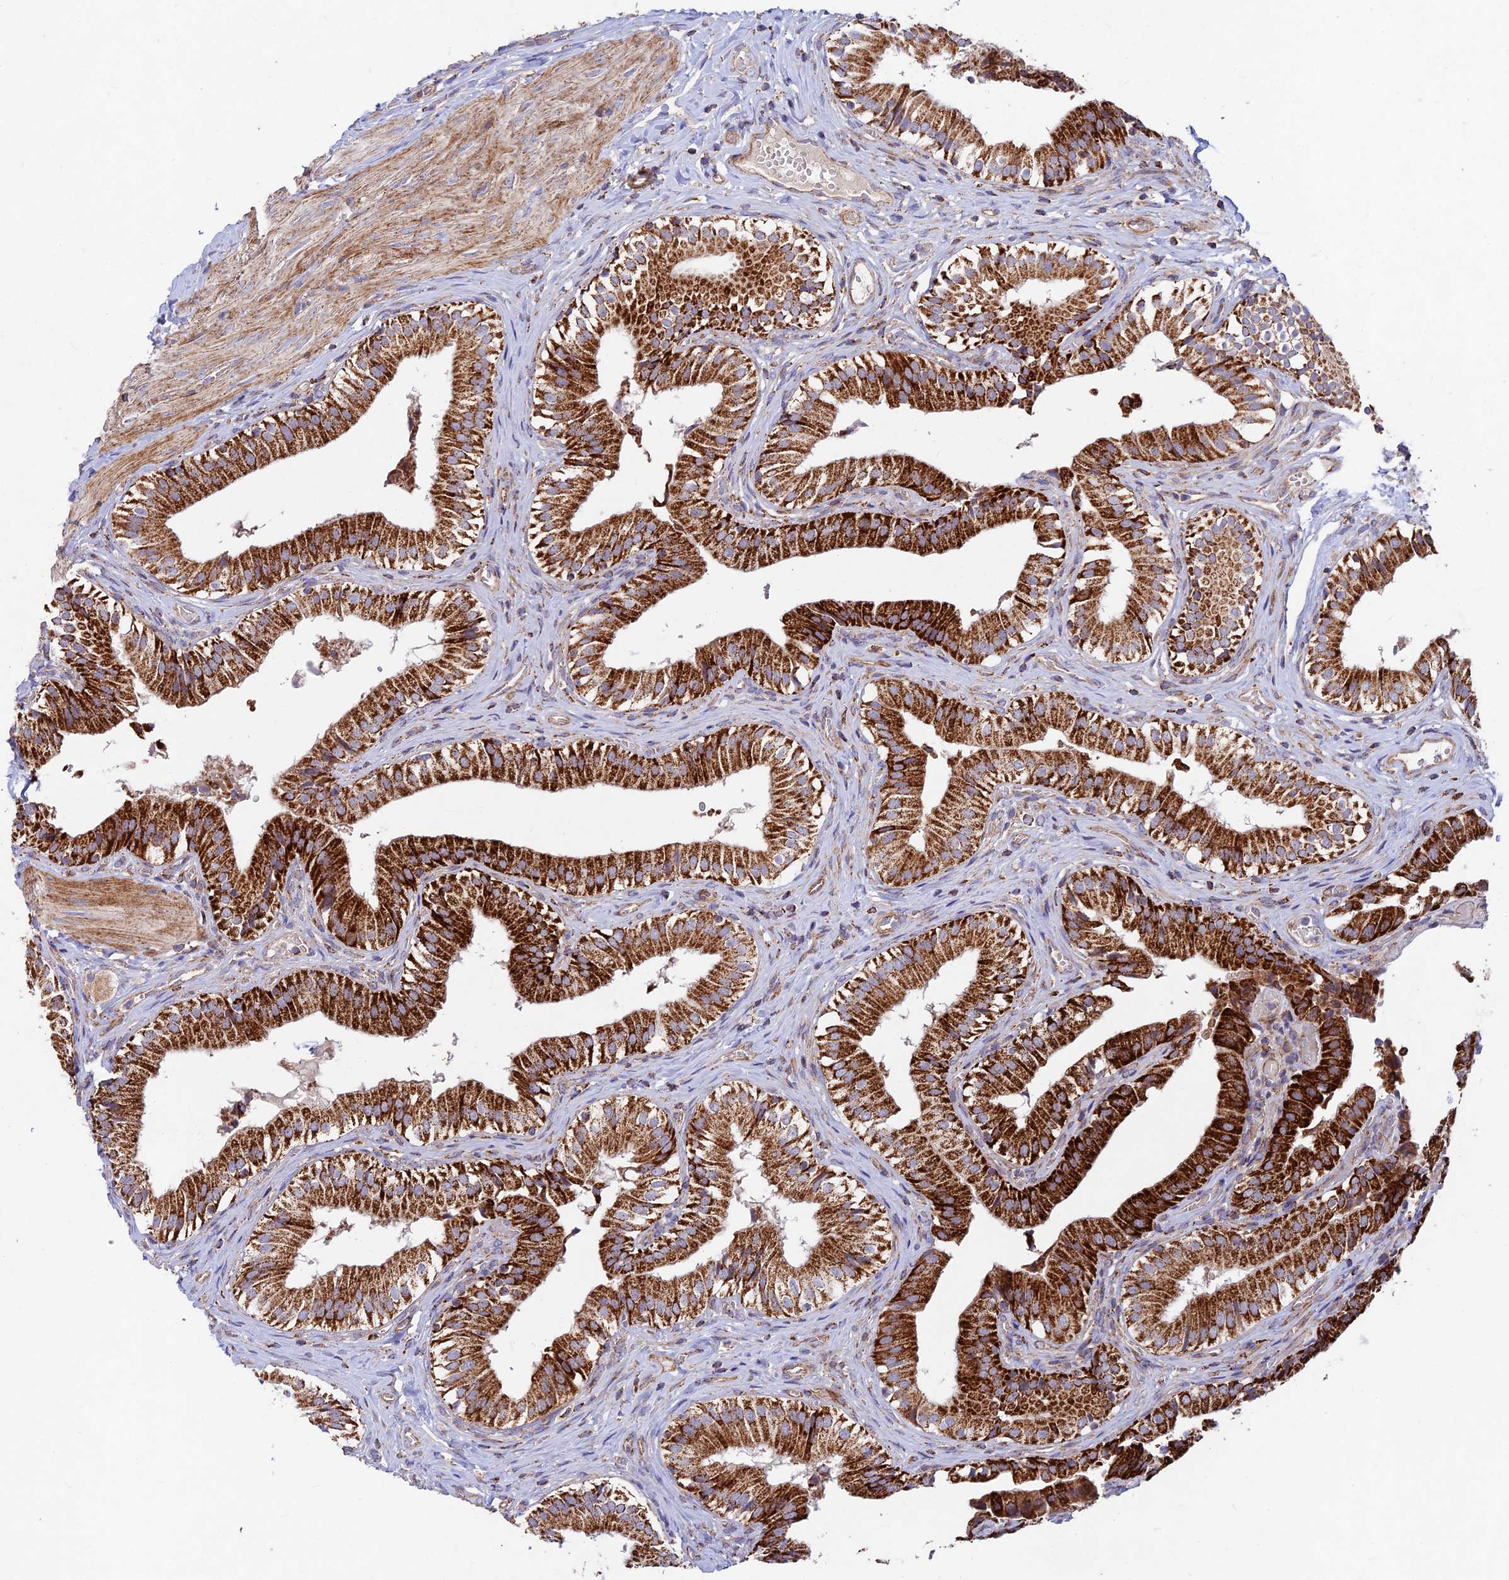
{"staining": {"intensity": "strong", "quantity": ">75%", "location": "cytoplasmic/membranous"}, "tissue": "gallbladder", "cell_type": "Glandular cells", "image_type": "normal", "snomed": [{"axis": "morphology", "description": "Normal tissue, NOS"}, {"axis": "topography", "description": "Gallbladder"}], "caption": "Strong cytoplasmic/membranous protein expression is appreciated in approximately >75% of glandular cells in gallbladder. The staining was performed using DAB to visualize the protein expression in brown, while the nuclei were stained in blue with hematoxylin (Magnification: 20x).", "gene": "KHDC3L", "patient": {"sex": "female", "age": 47}}